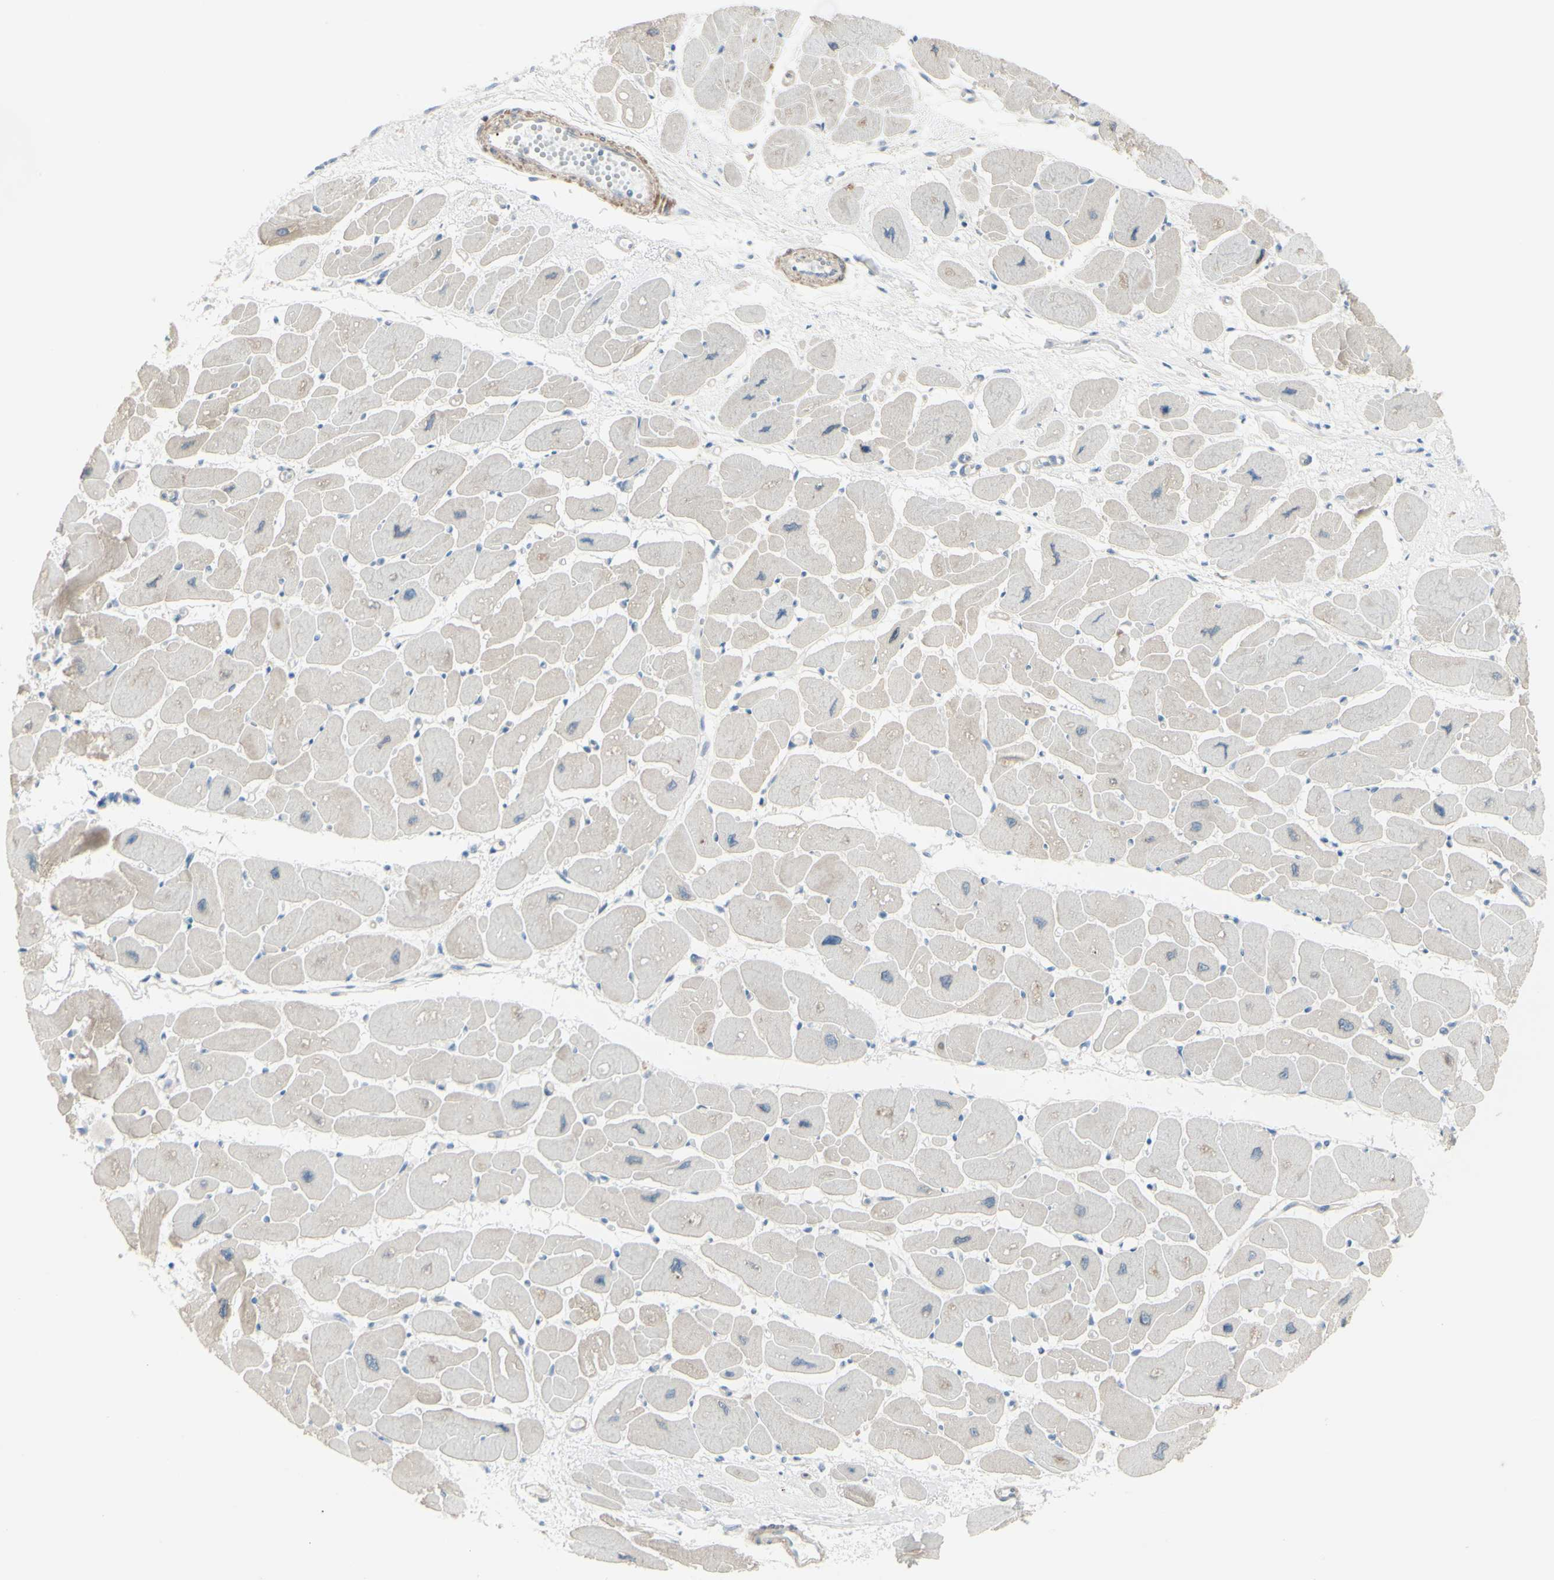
{"staining": {"intensity": "moderate", "quantity": "25%-75%", "location": "cytoplasmic/membranous"}, "tissue": "heart muscle", "cell_type": "Cardiomyocytes", "image_type": "normal", "snomed": [{"axis": "morphology", "description": "Normal tissue, NOS"}, {"axis": "topography", "description": "Heart"}], "caption": "Approximately 25%-75% of cardiomyocytes in normal heart muscle exhibit moderate cytoplasmic/membranous protein positivity as visualized by brown immunohistochemical staining.", "gene": "LRRK1", "patient": {"sex": "female", "age": 54}}